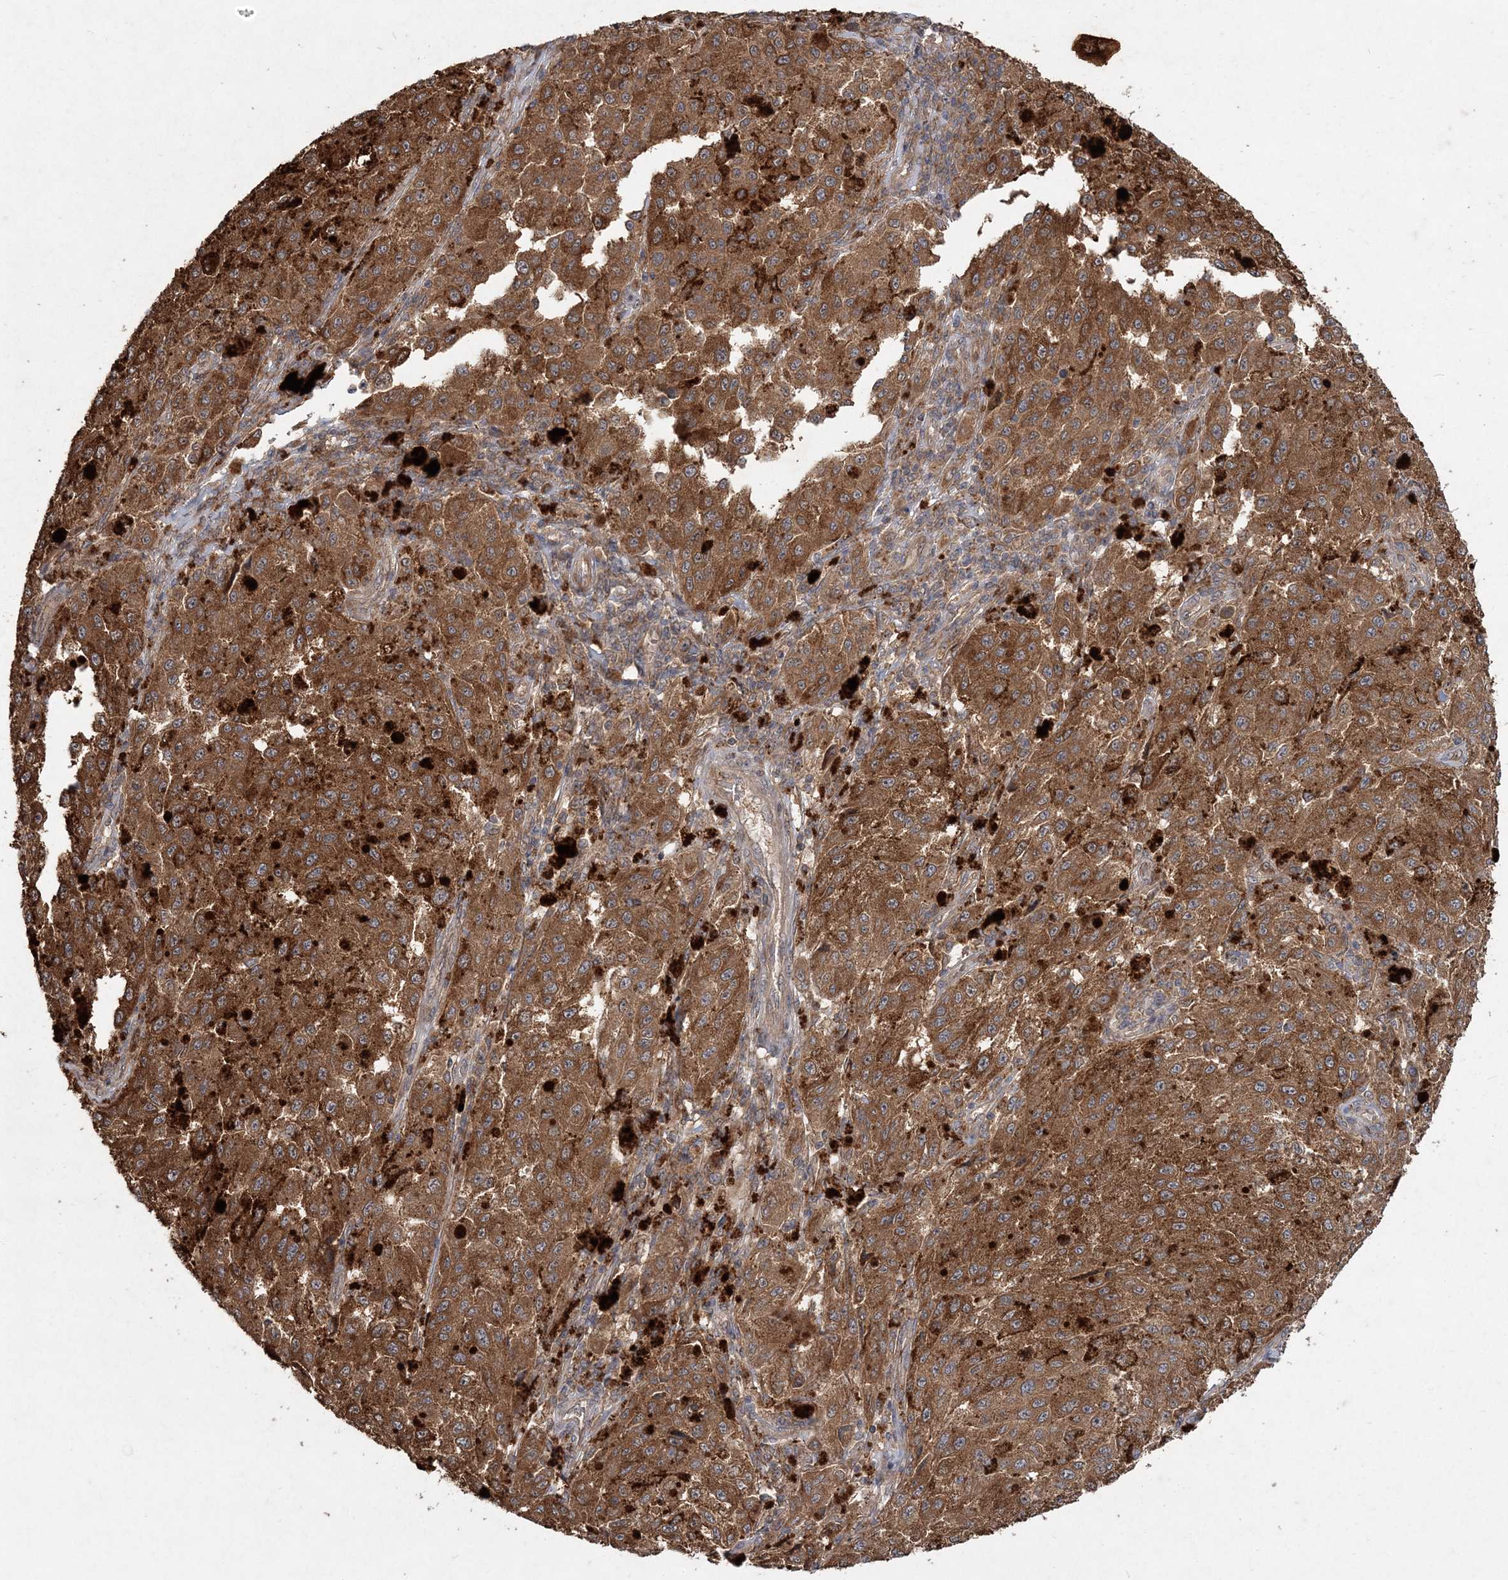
{"staining": {"intensity": "moderate", "quantity": ">75%", "location": "cytoplasmic/membranous"}, "tissue": "melanoma", "cell_type": "Tumor cells", "image_type": "cancer", "snomed": [{"axis": "morphology", "description": "Malignant melanoma, NOS"}, {"axis": "topography", "description": "Skin"}], "caption": "Malignant melanoma stained with immunohistochemistry displays moderate cytoplasmic/membranous positivity in approximately >75% of tumor cells. (brown staining indicates protein expression, while blue staining denotes nuclei).", "gene": "SPRY1", "patient": {"sex": "female", "age": 64}}